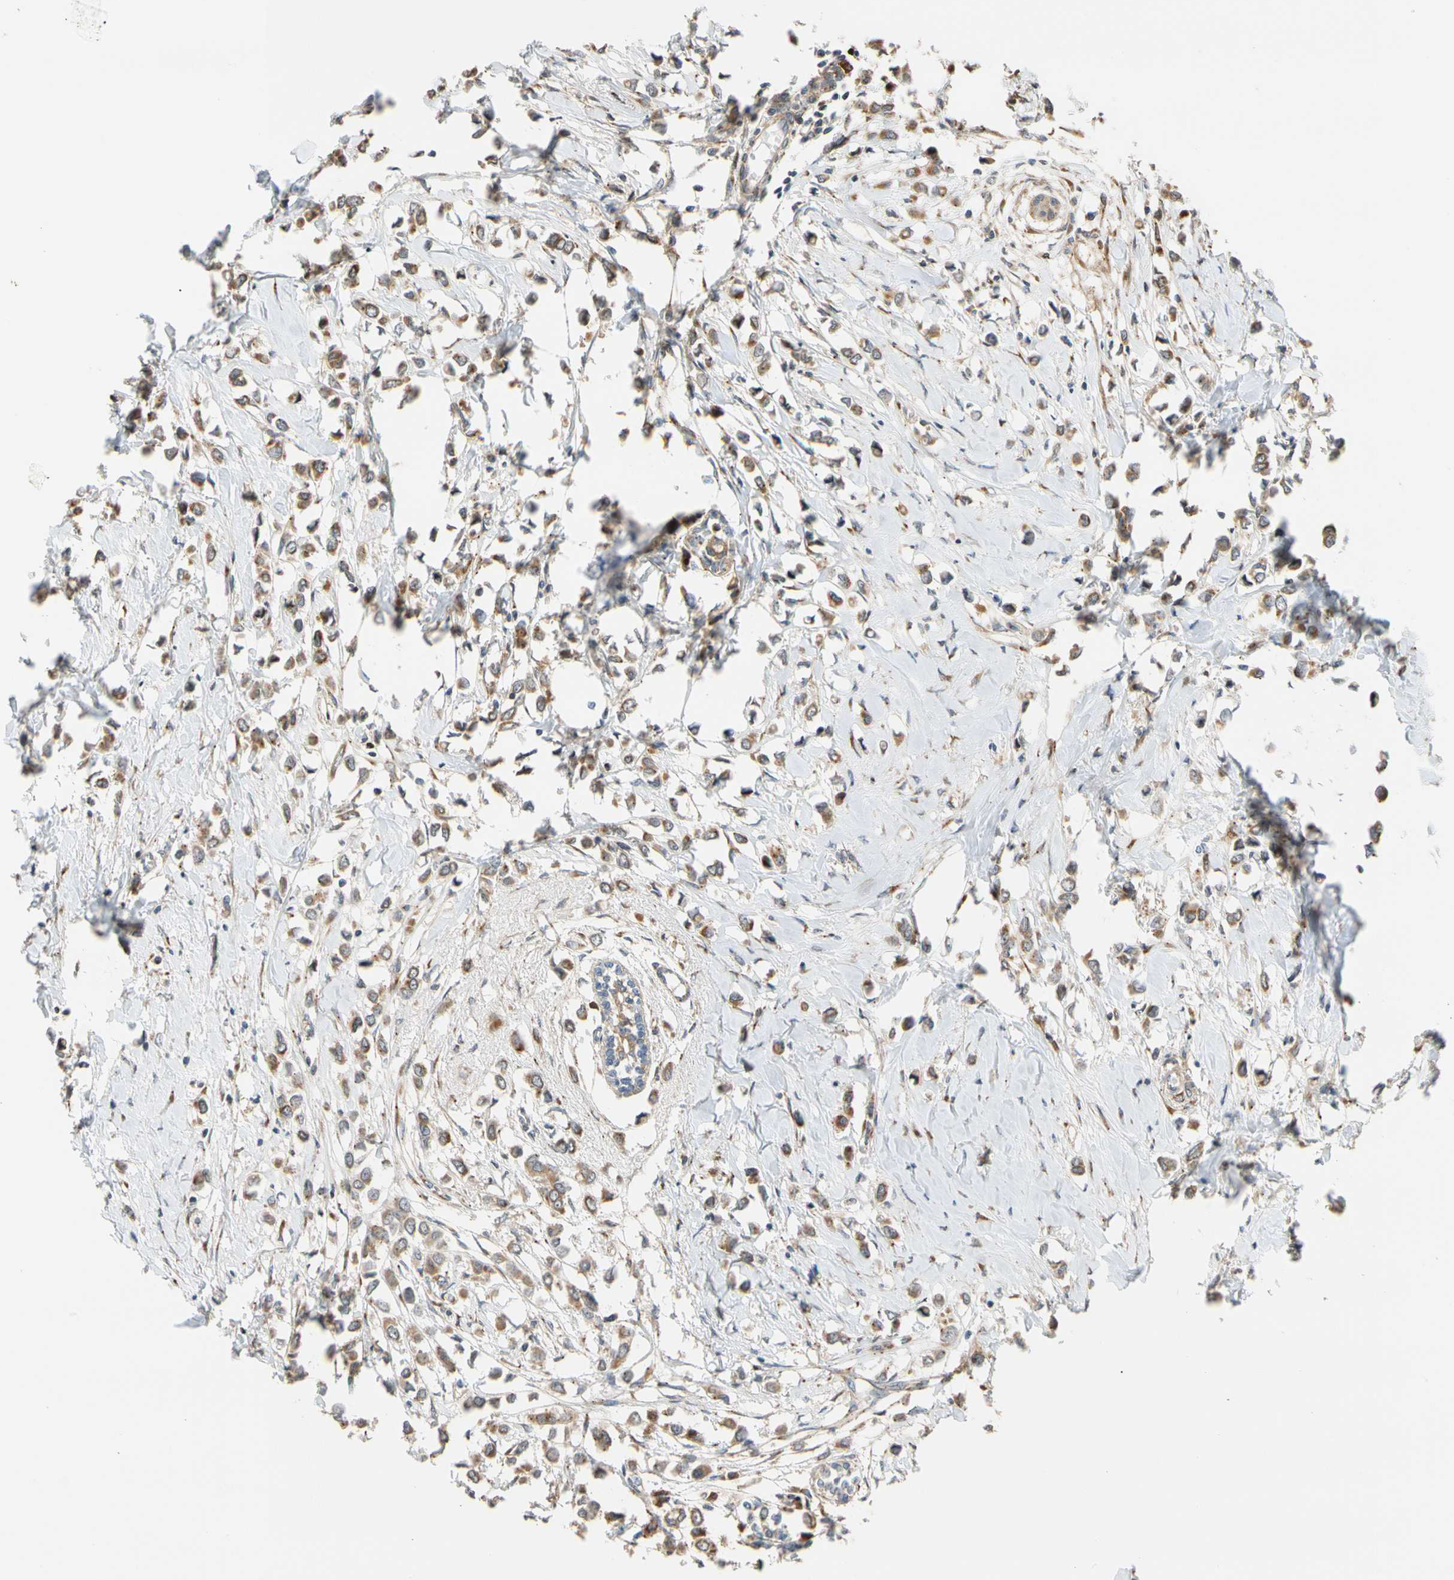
{"staining": {"intensity": "moderate", "quantity": ">75%", "location": "cytoplasmic/membranous"}, "tissue": "breast cancer", "cell_type": "Tumor cells", "image_type": "cancer", "snomed": [{"axis": "morphology", "description": "Lobular carcinoma"}, {"axis": "topography", "description": "Breast"}], "caption": "DAB (3,3'-diaminobenzidine) immunohistochemical staining of breast cancer (lobular carcinoma) shows moderate cytoplasmic/membranous protein staining in approximately >75% of tumor cells.", "gene": "IP6K2", "patient": {"sex": "female", "age": 51}}